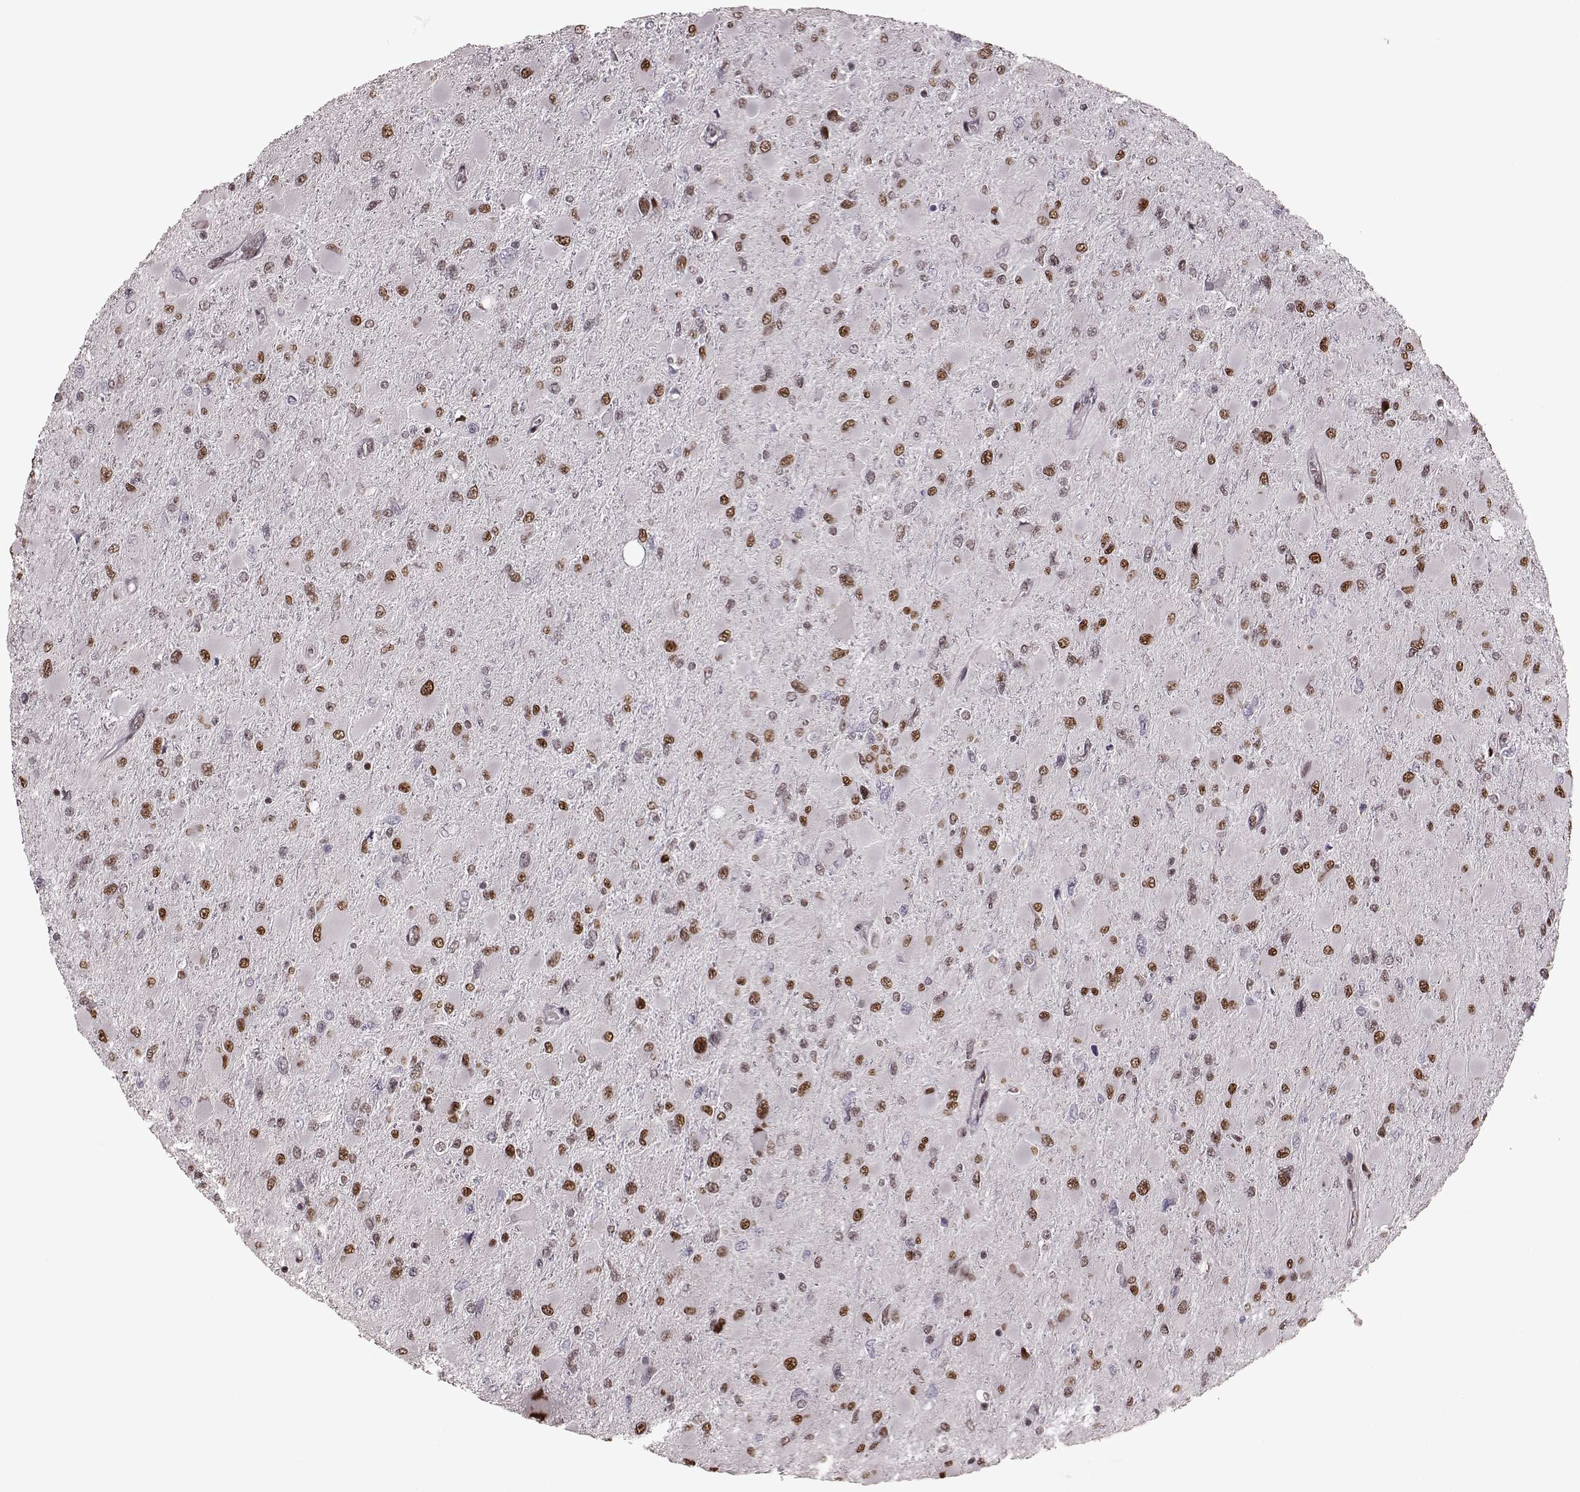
{"staining": {"intensity": "strong", "quantity": "25%-75%", "location": "nuclear"}, "tissue": "glioma", "cell_type": "Tumor cells", "image_type": "cancer", "snomed": [{"axis": "morphology", "description": "Glioma, malignant, High grade"}, {"axis": "topography", "description": "Cerebral cortex"}], "caption": "Malignant high-grade glioma stained with a brown dye demonstrates strong nuclear positive positivity in approximately 25%-75% of tumor cells.", "gene": "NR2C1", "patient": {"sex": "female", "age": 36}}